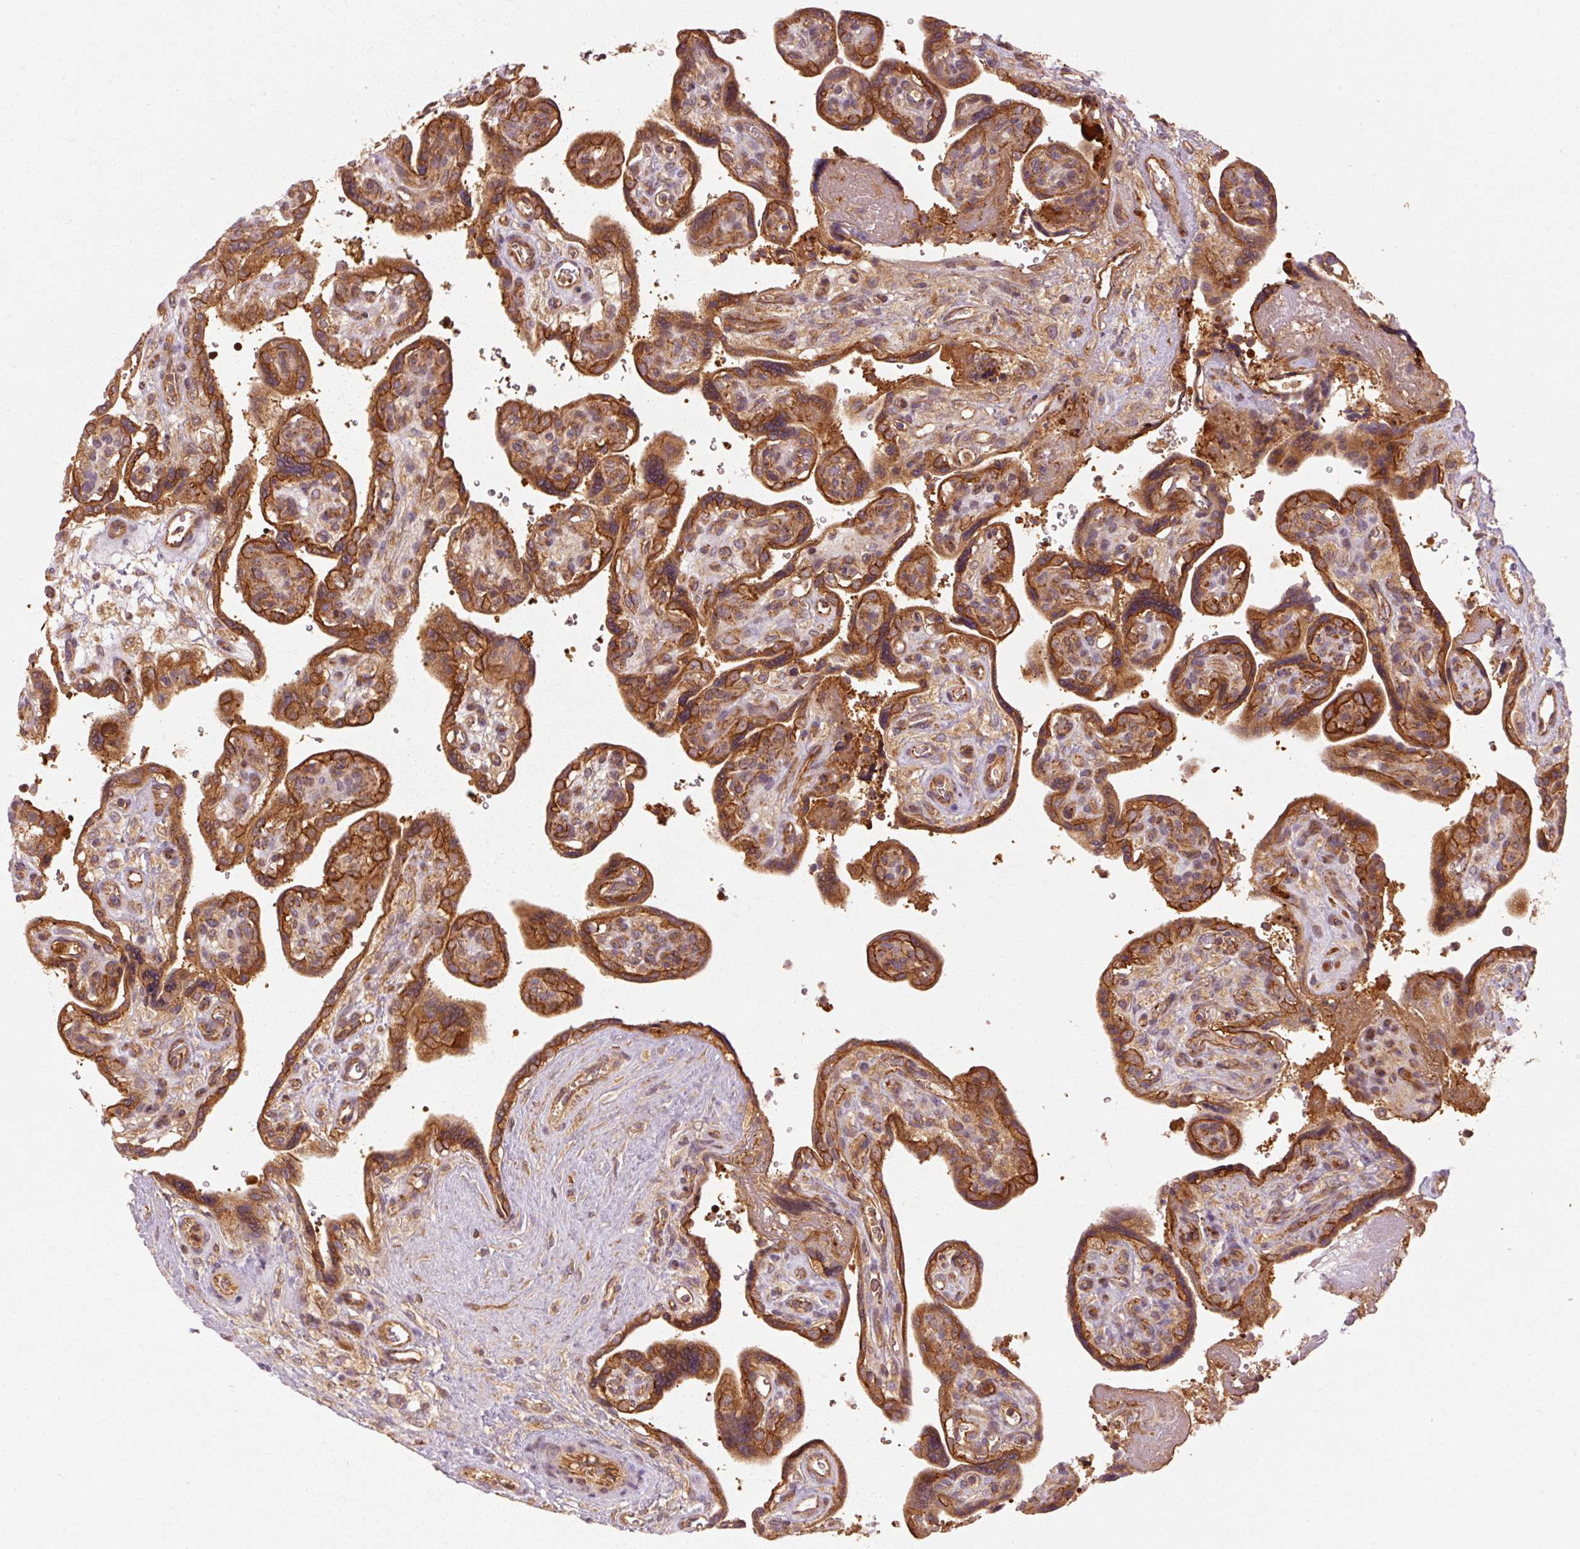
{"staining": {"intensity": "strong", "quantity": ">75%", "location": "cytoplasmic/membranous"}, "tissue": "placenta", "cell_type": "Decidual cells", "image_type": "normal", "snomed": [{"axis": "morphology", "description": "Normal tissue, NOS"}, {"axis": "topography", "description": "Placenta"}], "caption": "Immunohistochemical staining of normal human placenta reveals >75% levels of strong cytoplasmic/membranous protein staining in about >75% of decidual cells.", "gene": "CTNNA1", "patient": {"sex": "female", "age": 39}}